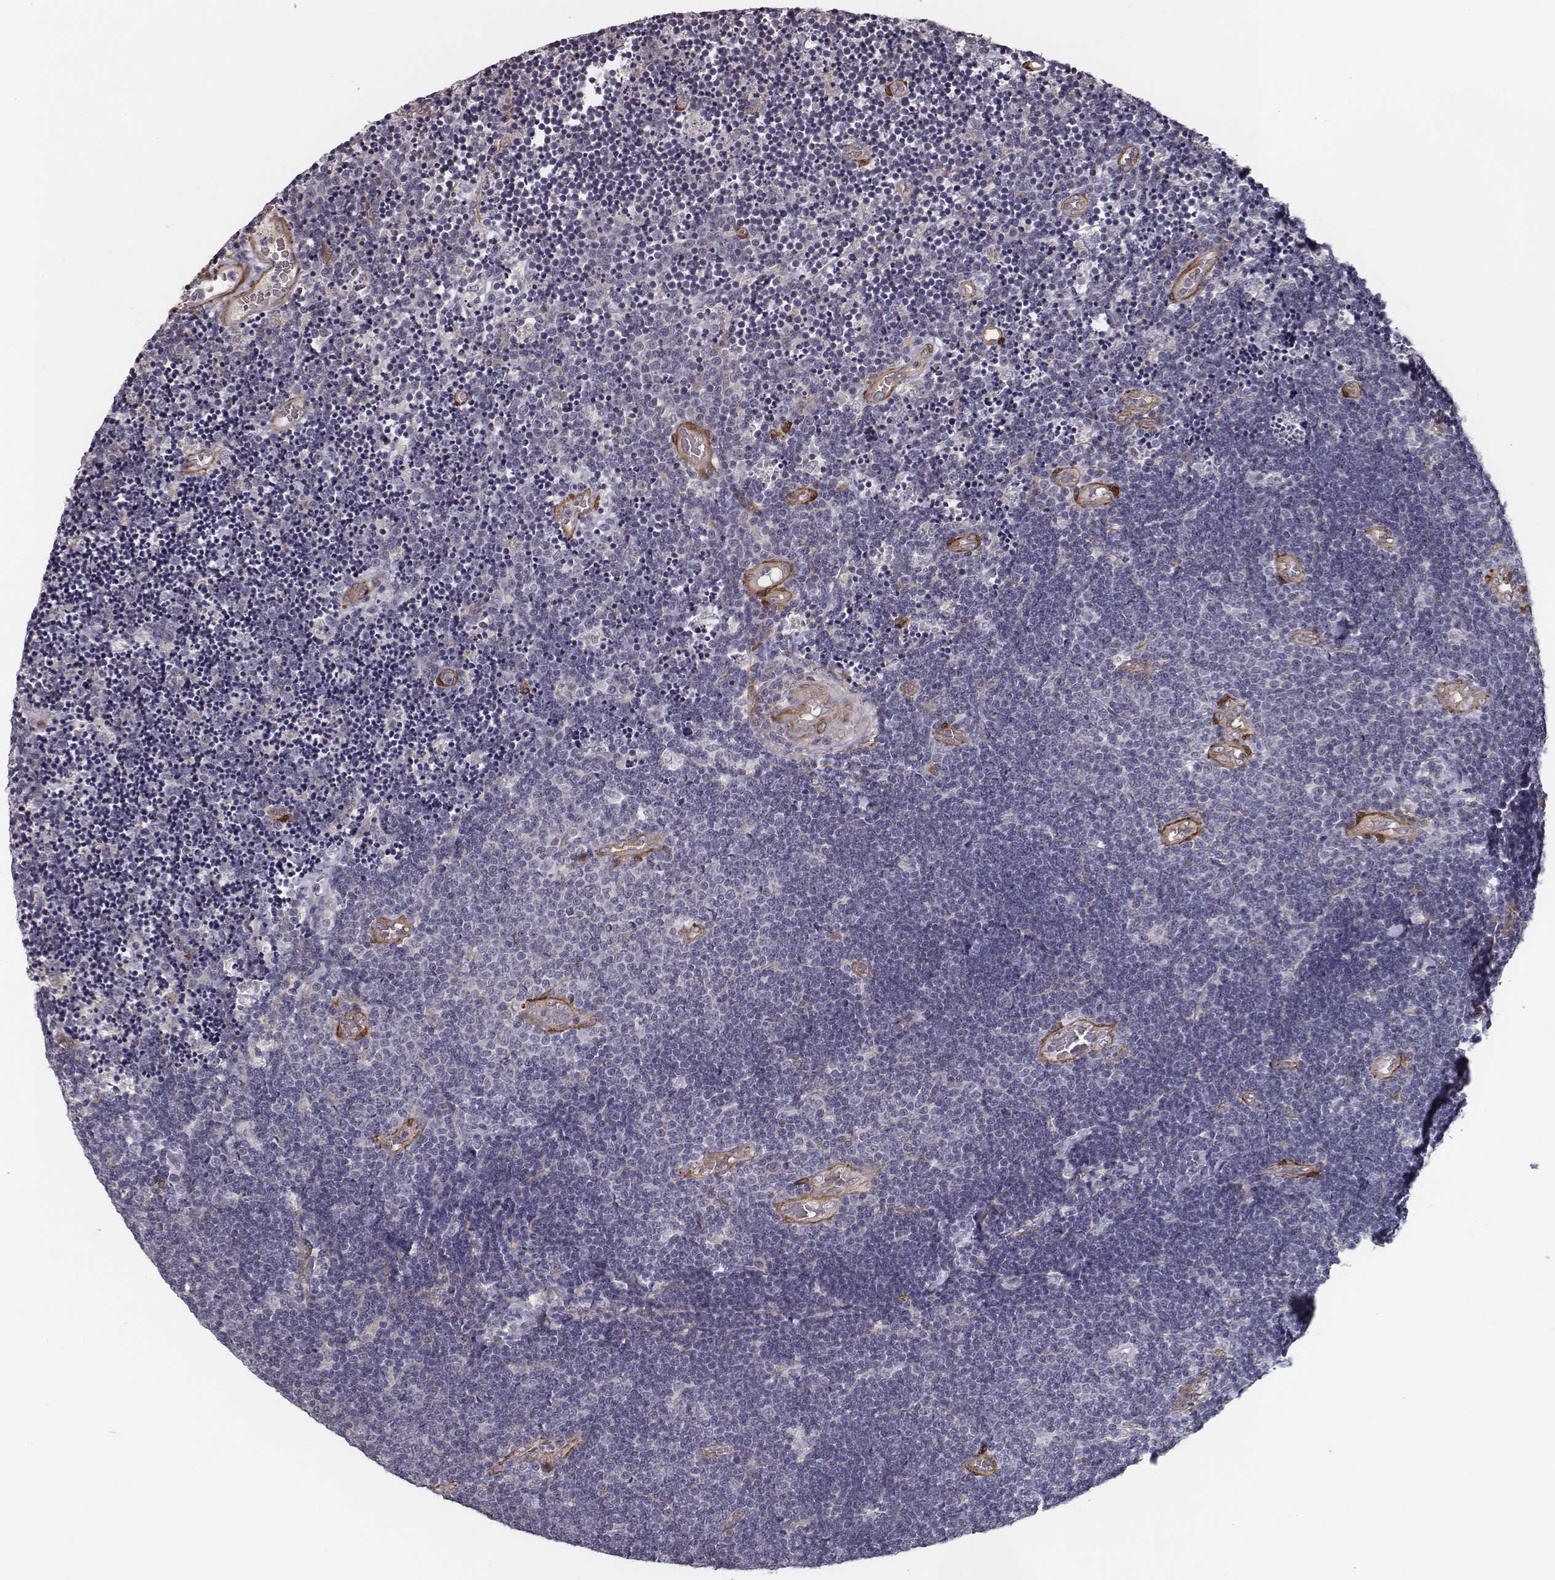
{"staining": {"intensity": "negative", "quantity": "none", "location": "none"}, "tissue": "lymphoma", "cell_type": "Tumor cells", "image_type": "cancer", "snomed": [{"axis": "morphology", "description": "Malignant lymphoma, non-Hodgkin's type, Low grade"}, {"axis": "topography", "description": "Brain"}], "caption": "High power microscopy micrograph of an IHC micrograph of low-grade malignant lymphoma, non-Hodgkin's type, revealing no significant positivity in tumor cells.", "gene": "ISYNA1", "patient": {"sex": "female", "age": 66}}